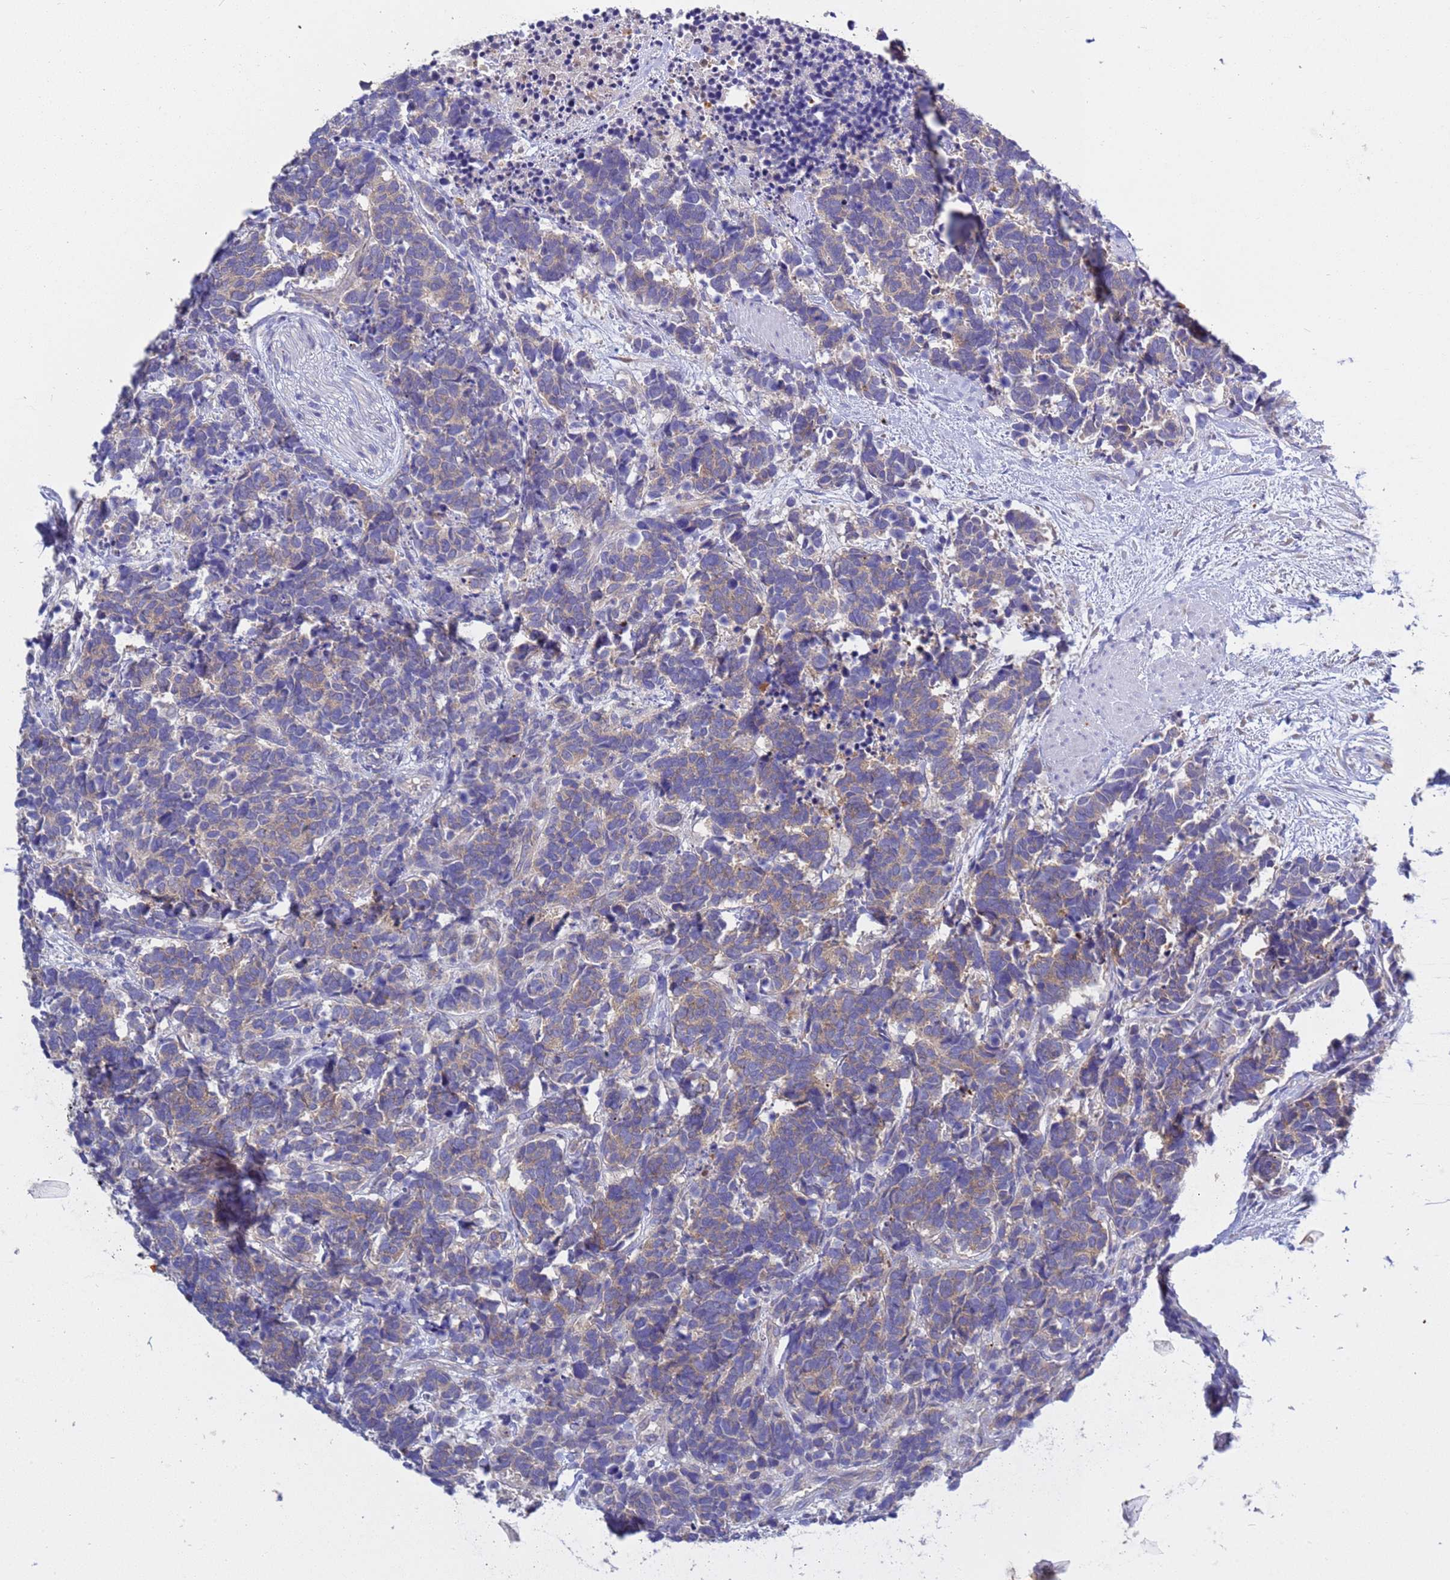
{"staining": {"intensity": "weak", "quantity": ">75%", "location": "cytoplasmic/membranous"}, "tissue": "carcinoid", "cell_type": "Tumor cells", "image_type": "cancer", "snomed": [{"axis": "morphology", "description": "Carcinoma, NOS"}, {"axis": "morphology", "description": "Carcinoid, malignant, NOS"}, {"axis": "topography", "description": "Prostate"}], "caption": "Immunohistochemistry (IHC) of human carcinoid demonstrates low levels of weak cytoplasmic/membranous expression in approximately >75% of tumor cells.", "gene": "RC3H2", "patient": {"sex": "male", "age": 57}}